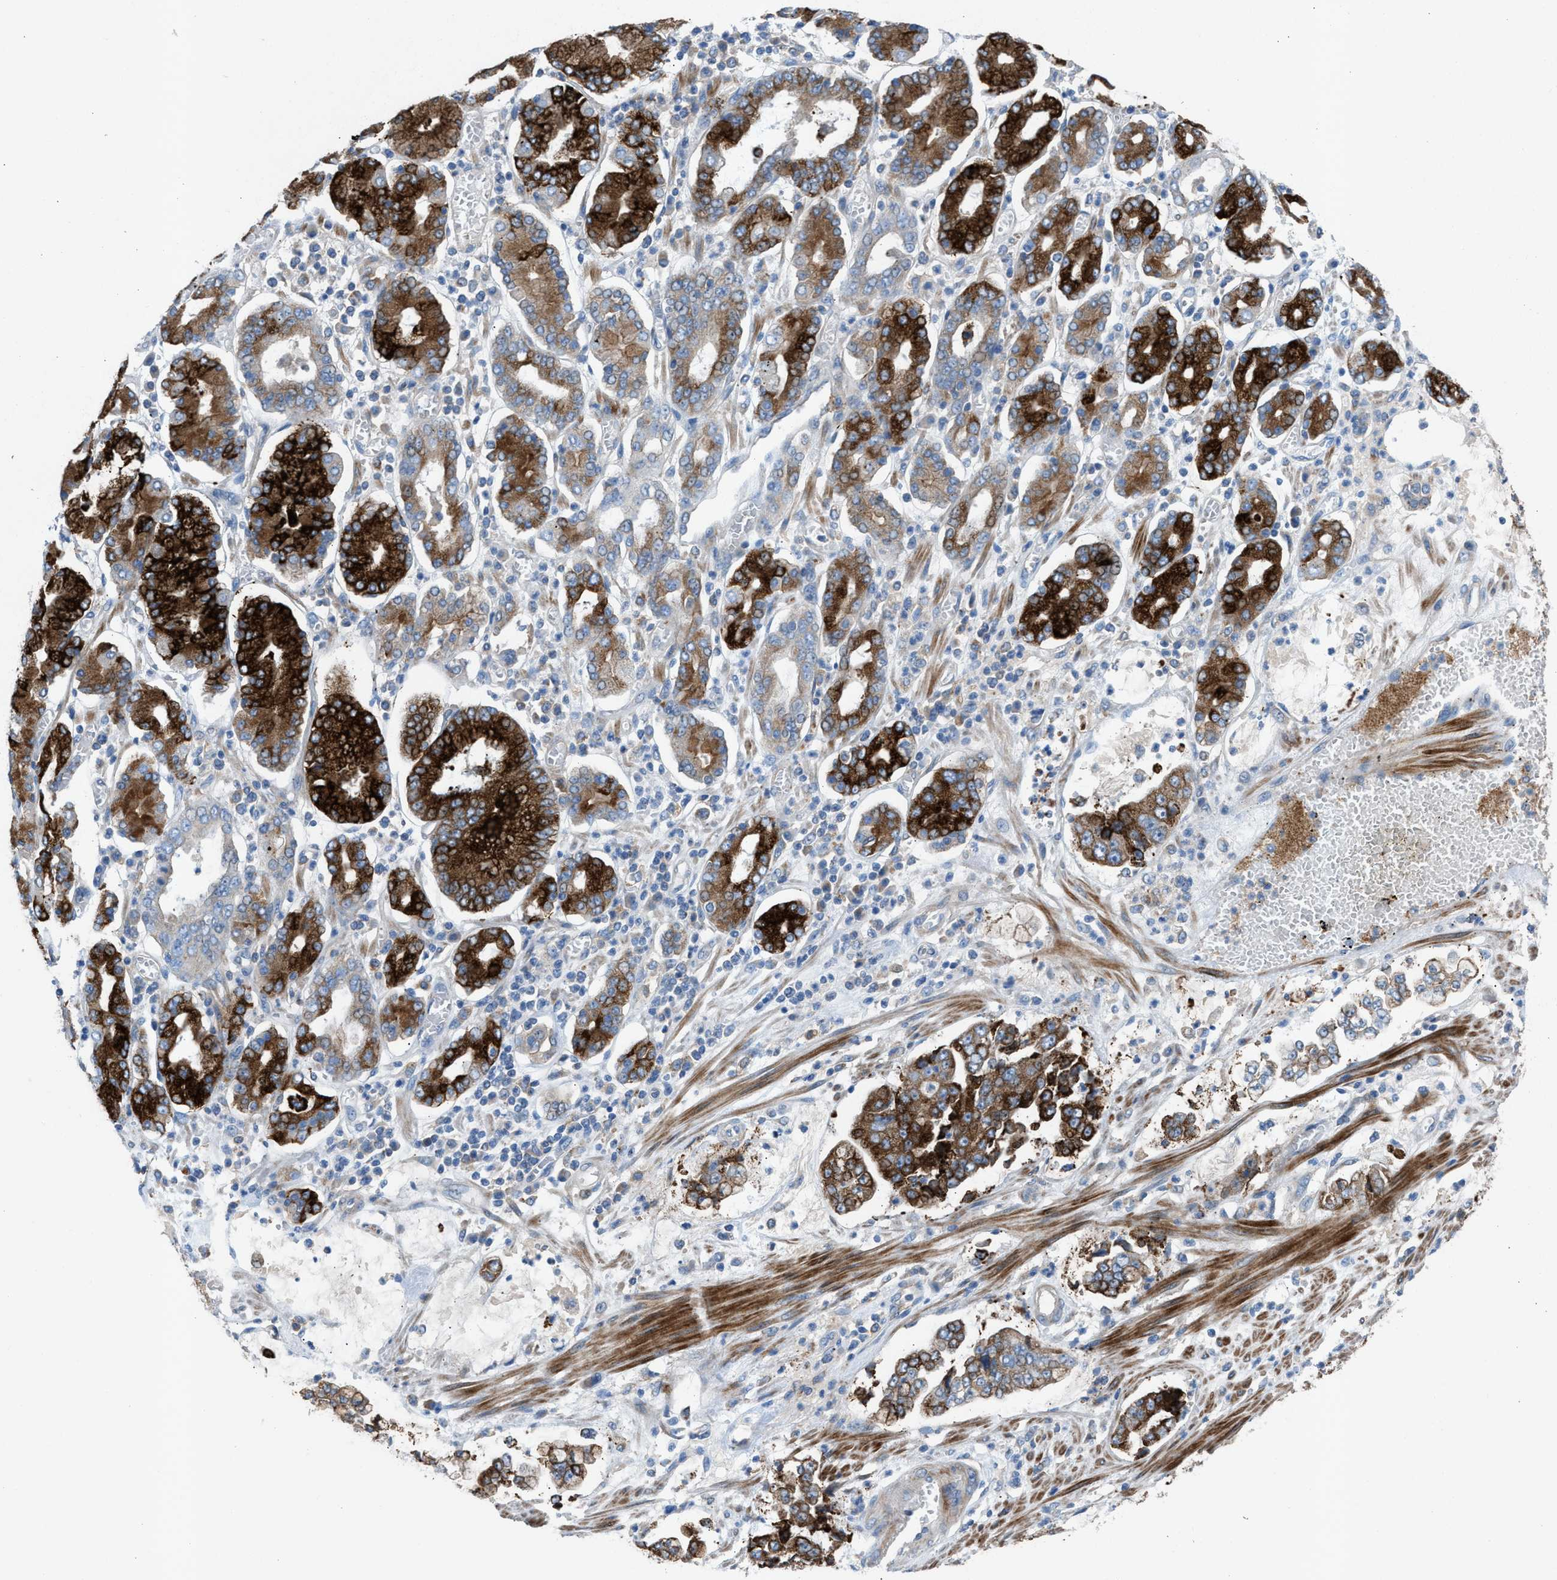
{"staining": {"intensity": "strong", "quantity": ">75%", "location": "cytoplasmic/membranous"}, "tissue": "stomach cancer", "cell_type": "Tumor cells", "image_type": "cancer", "snomed": [{"axis": "morphology", "description": "Adenocarcinoma, NOS"}, {"axis": "topography", "description": "Stomach"}], "caption": "Stomach adenocarcinoma tissue exhibits strong cytoplasmic/membranous expression in about >75% of tumor cells, visualized by immunohistochemistry. Immunohistochemistry (ihc) stains the protein in brown and the nuclei are stained blue.", "gene": "AOAH", "patient": {"sex": "male", "age": 76}}